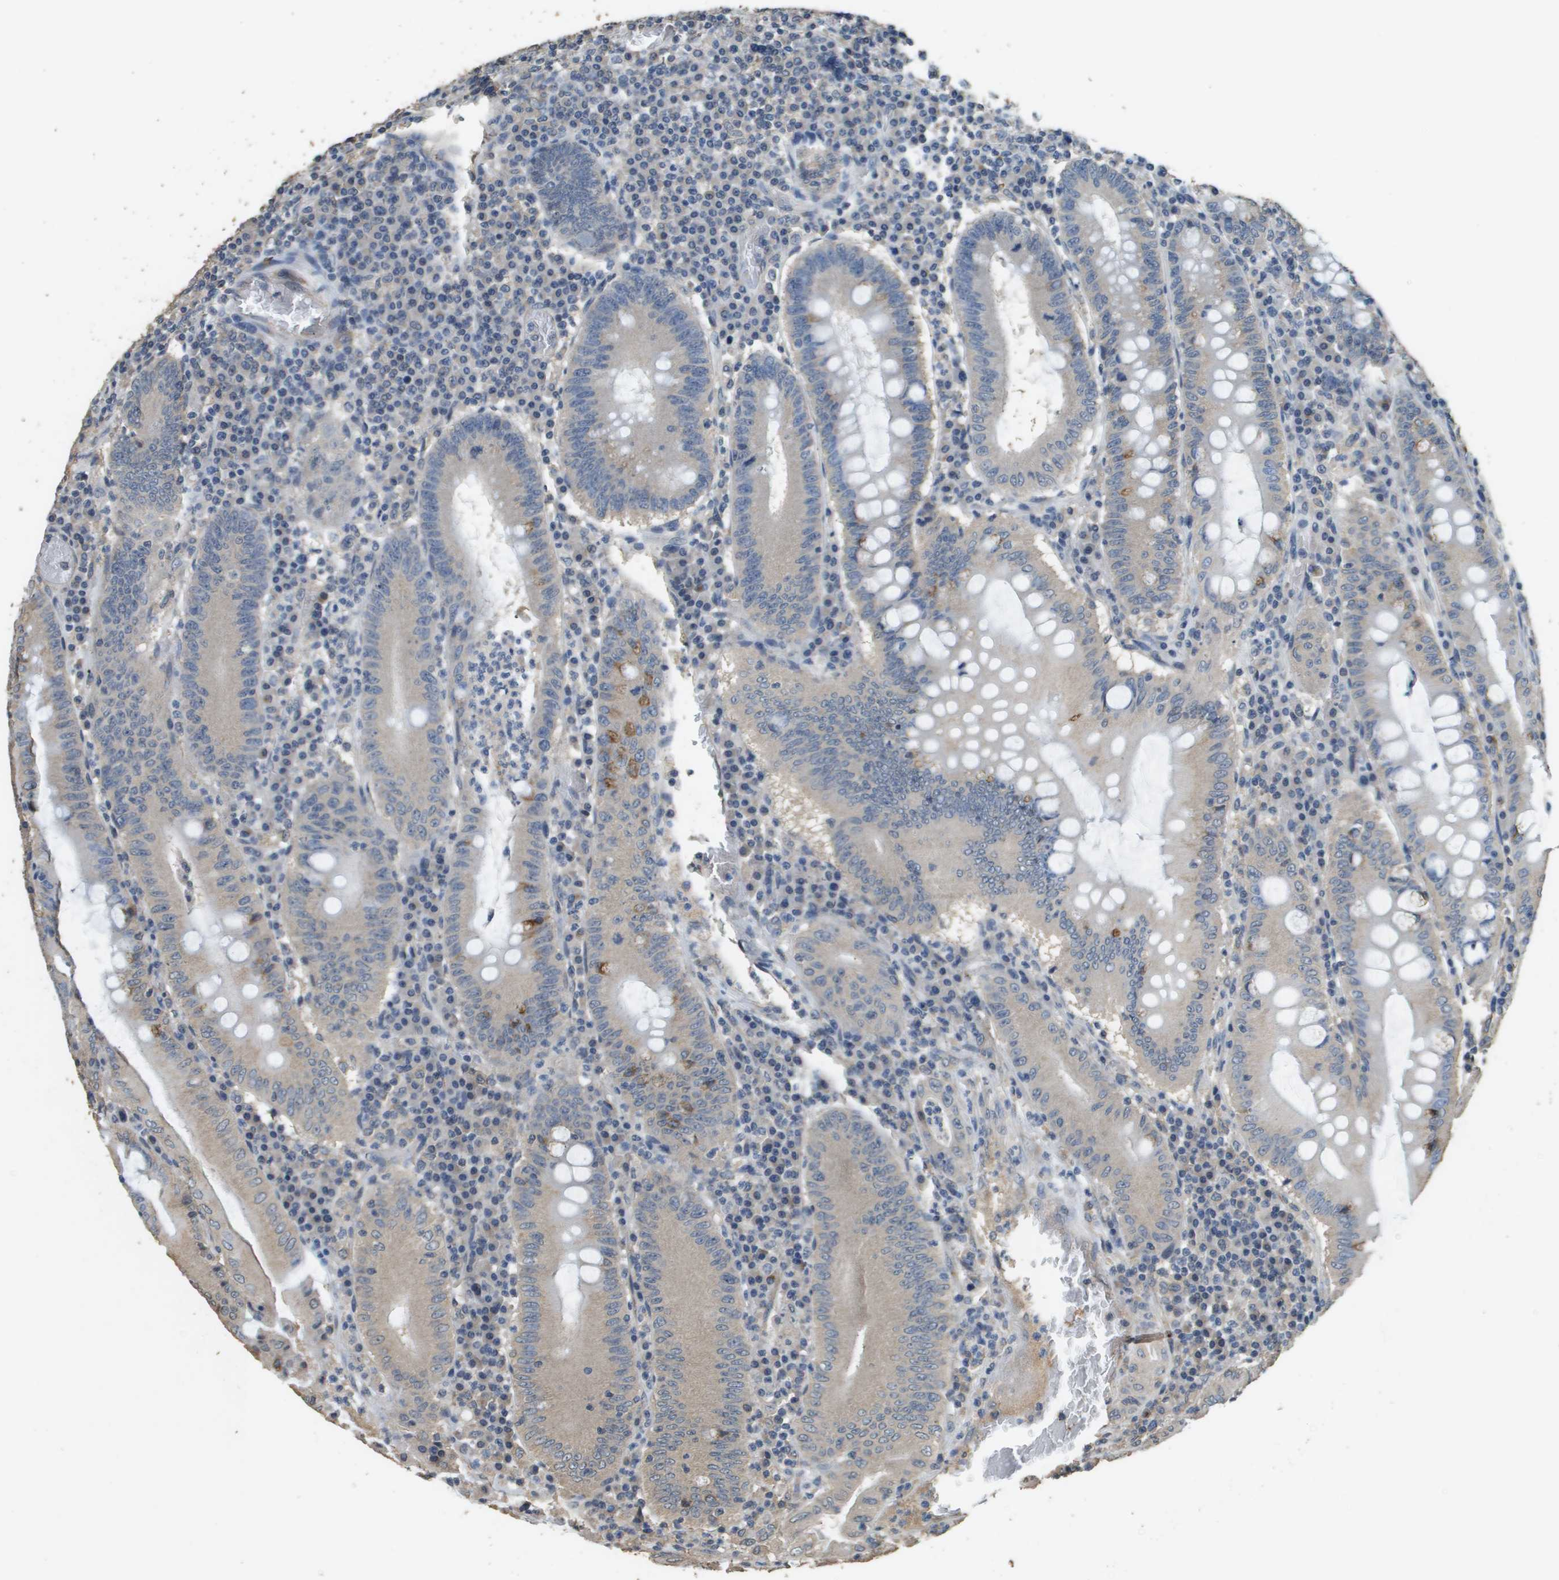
{"staining": {"intensity": "negative", "quantity": "none", "location": "none"}, "tissue": "colorectal cancer", "cell_type": "Tumor cells", "image_type": "cancer", "snomed": [{"axis": "morphology", "description": "Normal tissue, NOS"}, {"axis": "morphology", "description": "Adenocarcinoma, NOS"}, {"axis": "topography", "description": "Colon"}], "caption": "An IHC micrograph of adenocarcinoma (colorectal) is shown. There is no staining in tumor cells of adenocarcinoma (colorectal). Nuclei are stained in blue.", "gene": "RAB6B", "patient": {"sex": "female", "age": 75}}